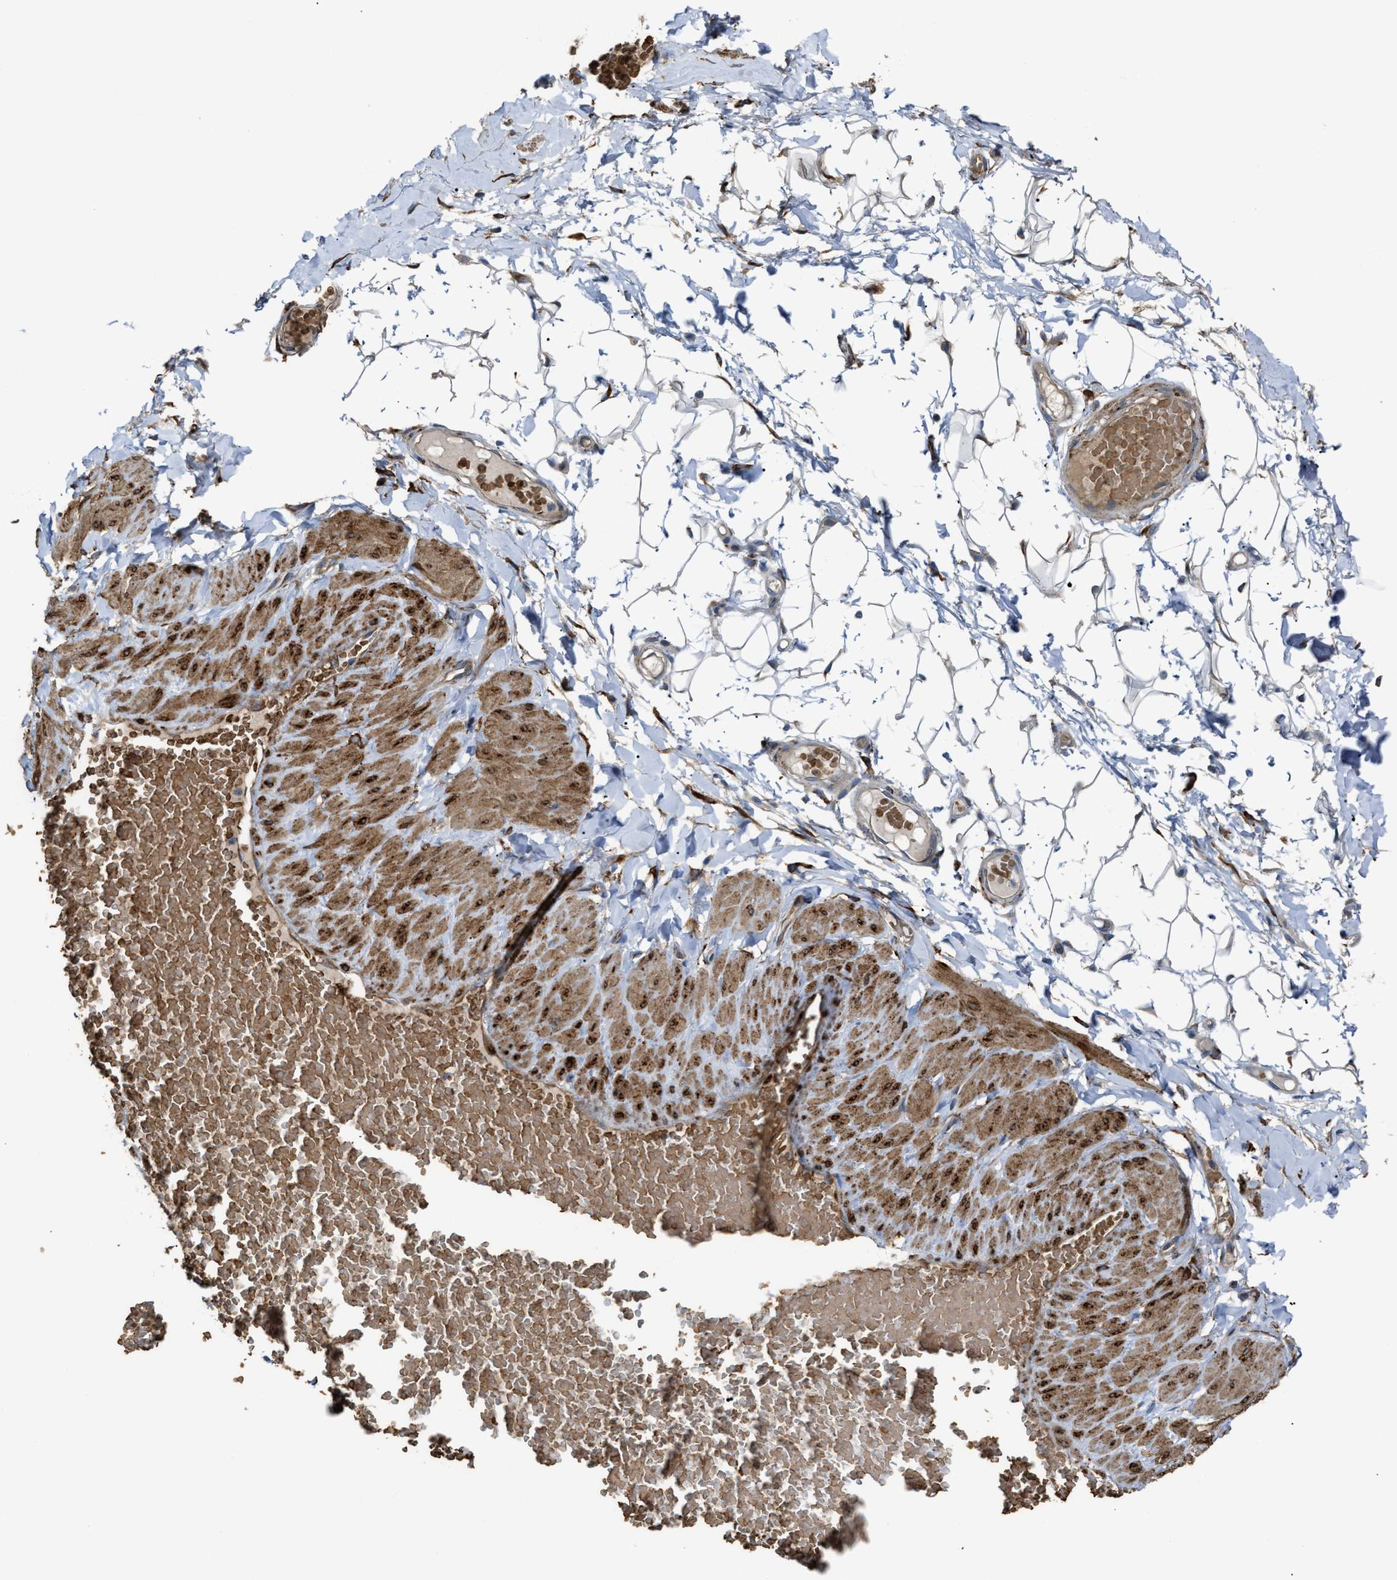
{"staining": {"intensity": "moderate", "quantity": ">75%", "location": "cytoplasmic/membranous"}, "tissue": "adipose tissue", "cell_type": "Adipocytes", "image_type": "normal", "snomed": [{"axis": "morphology", "description": "Normal tissue, NOS"}, {"axis": "topography", "description": "Adipose tissue"}, {"axis": "topography", "description": "Vascular tissue"}, {"axis": "topography", "description": "Peripheral nerve tissue"}], "caption": "IHC of unremarkable human adipose tissue demonstrates medium levels of moderate cytoplasmic/membranous staining in about >75% of adipocytes. The staining is performed using DAB (3,3'-diaminobenzidine) brown chromogen to label protein expression. The nuclei are counter-stained blue using hematoxylin.", "gene": "SELENOM", "patient": {"sex": "male", "age": 25}}